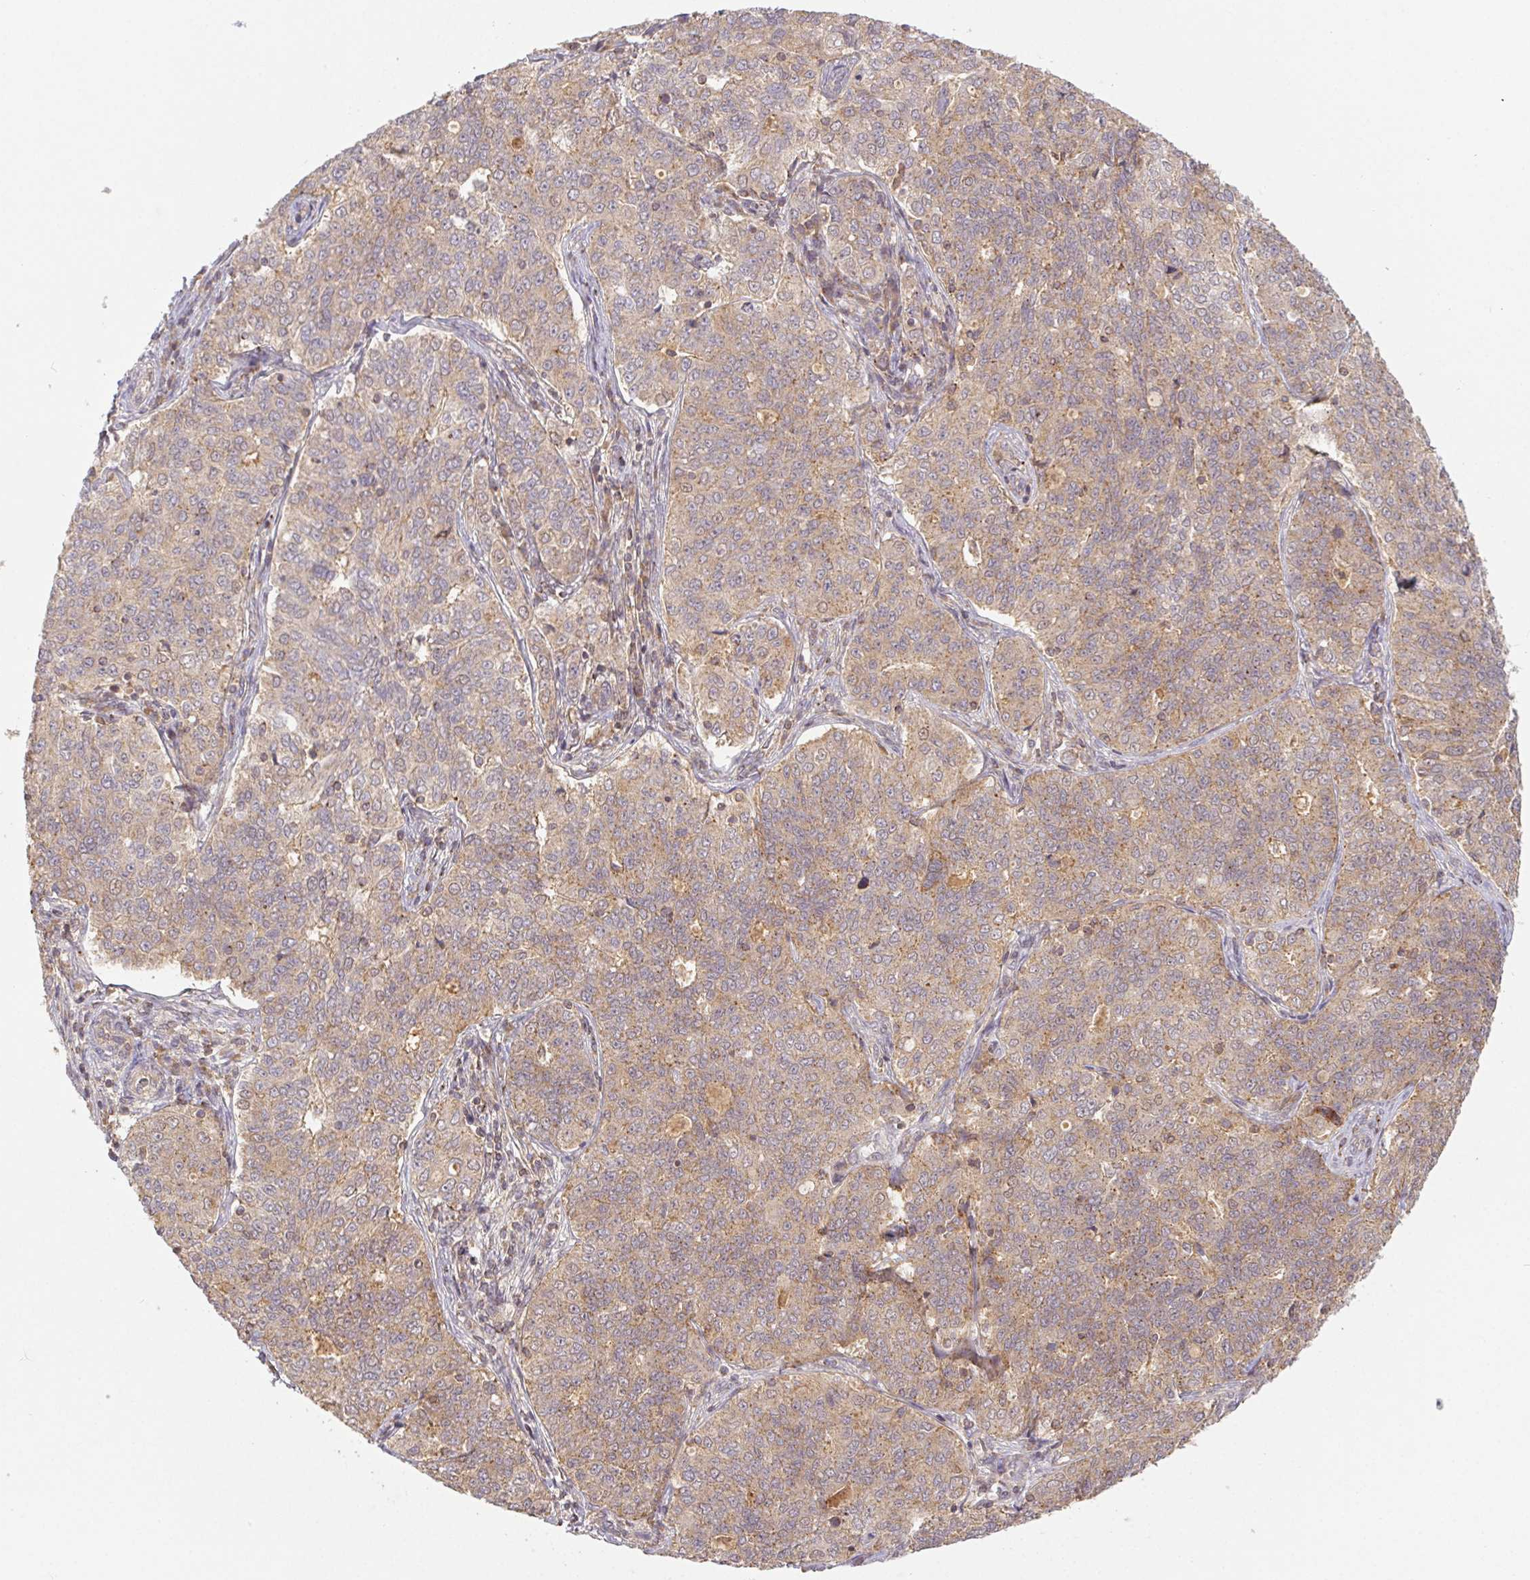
{"staining": {"intensity": "weak", "quantity": ">75%", "location": "cytoplasmic/membranous"}, "tissue": "endometrial cancer", "cell_type": "Tumor cells", "image_type": "cancer", "snomed": [{"axis": "morphology", "description": "Adenocarcinoma, NOS"}, {"axis": "topography", "description": "Endometrium"}], "caption": "Endometrial adenocarcinoma stained with DAB (3,3'-diaminobenzidine) immunohistochemistry (IHC) shows low levels of weak cytoplasmic/membranous positivity in approximately >75% of tumor cells.", "gene": "MTHFD1", "patient": {"sex": "female", "age": 43}}